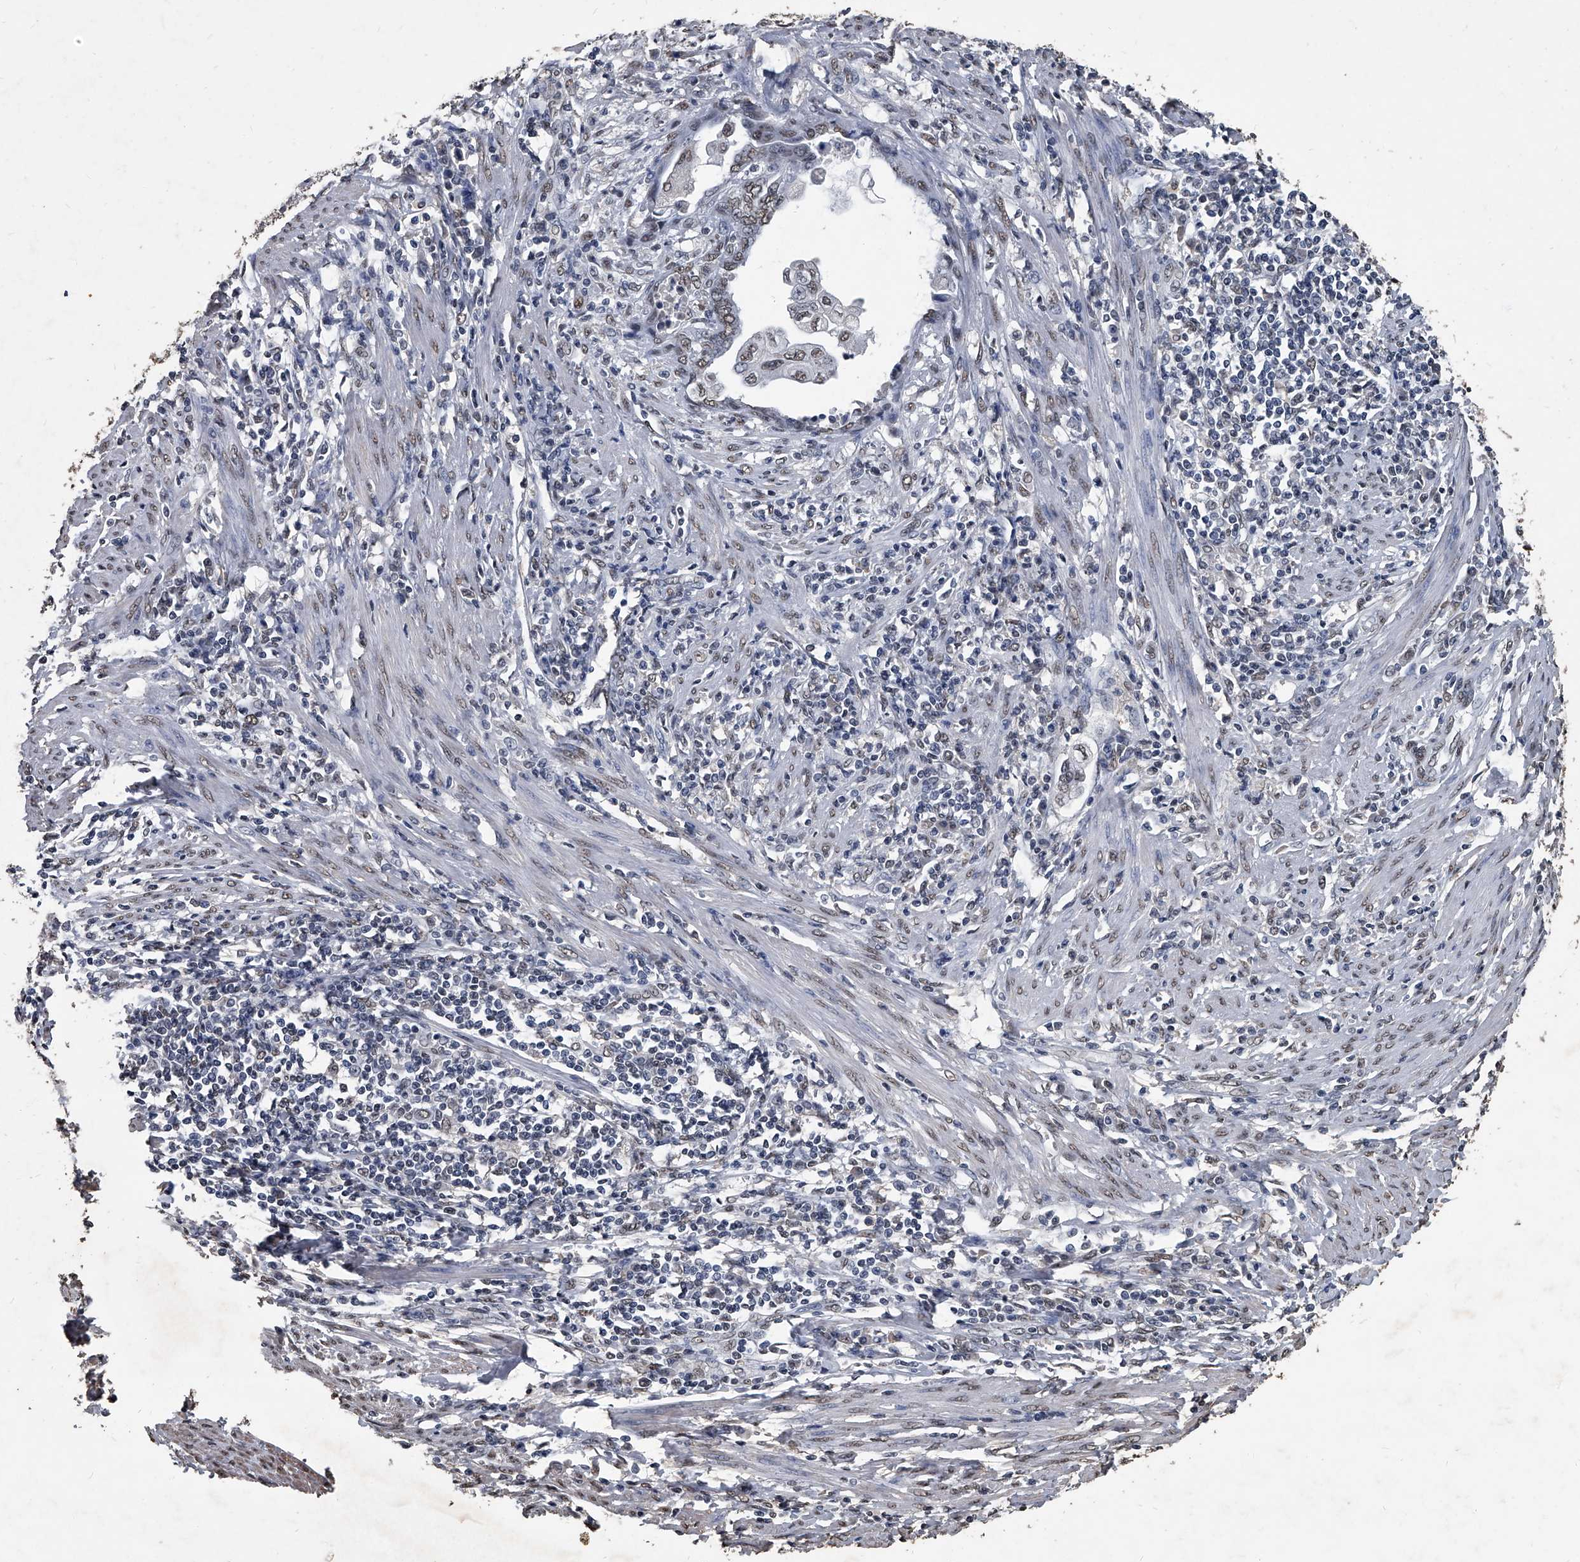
{"staining": {"intensity": "weak", "quantity": "25%-75%", "location": "nuclear"}, "tissue": "endometrial cancer", "cell_type": "Tumor cells", "image_type": "cancer", "snomed": [{"axis": "morphology", "description": "Adenocarcinoma, NOS"}, {"axis": "topography", "description": "Uterus"}, {"axis": "topography", "description": "Endometrium"}], "caption": "The image exhibits a brown stain indicating the presence of a protein in the nuclear of tumor cells in endometrial cancer (adenocarcinoma). (Brightfield microscopy of DAB IHC at high magnification).", "gene": "MATR3", "patient": {"sex": "female", "age": 70}}